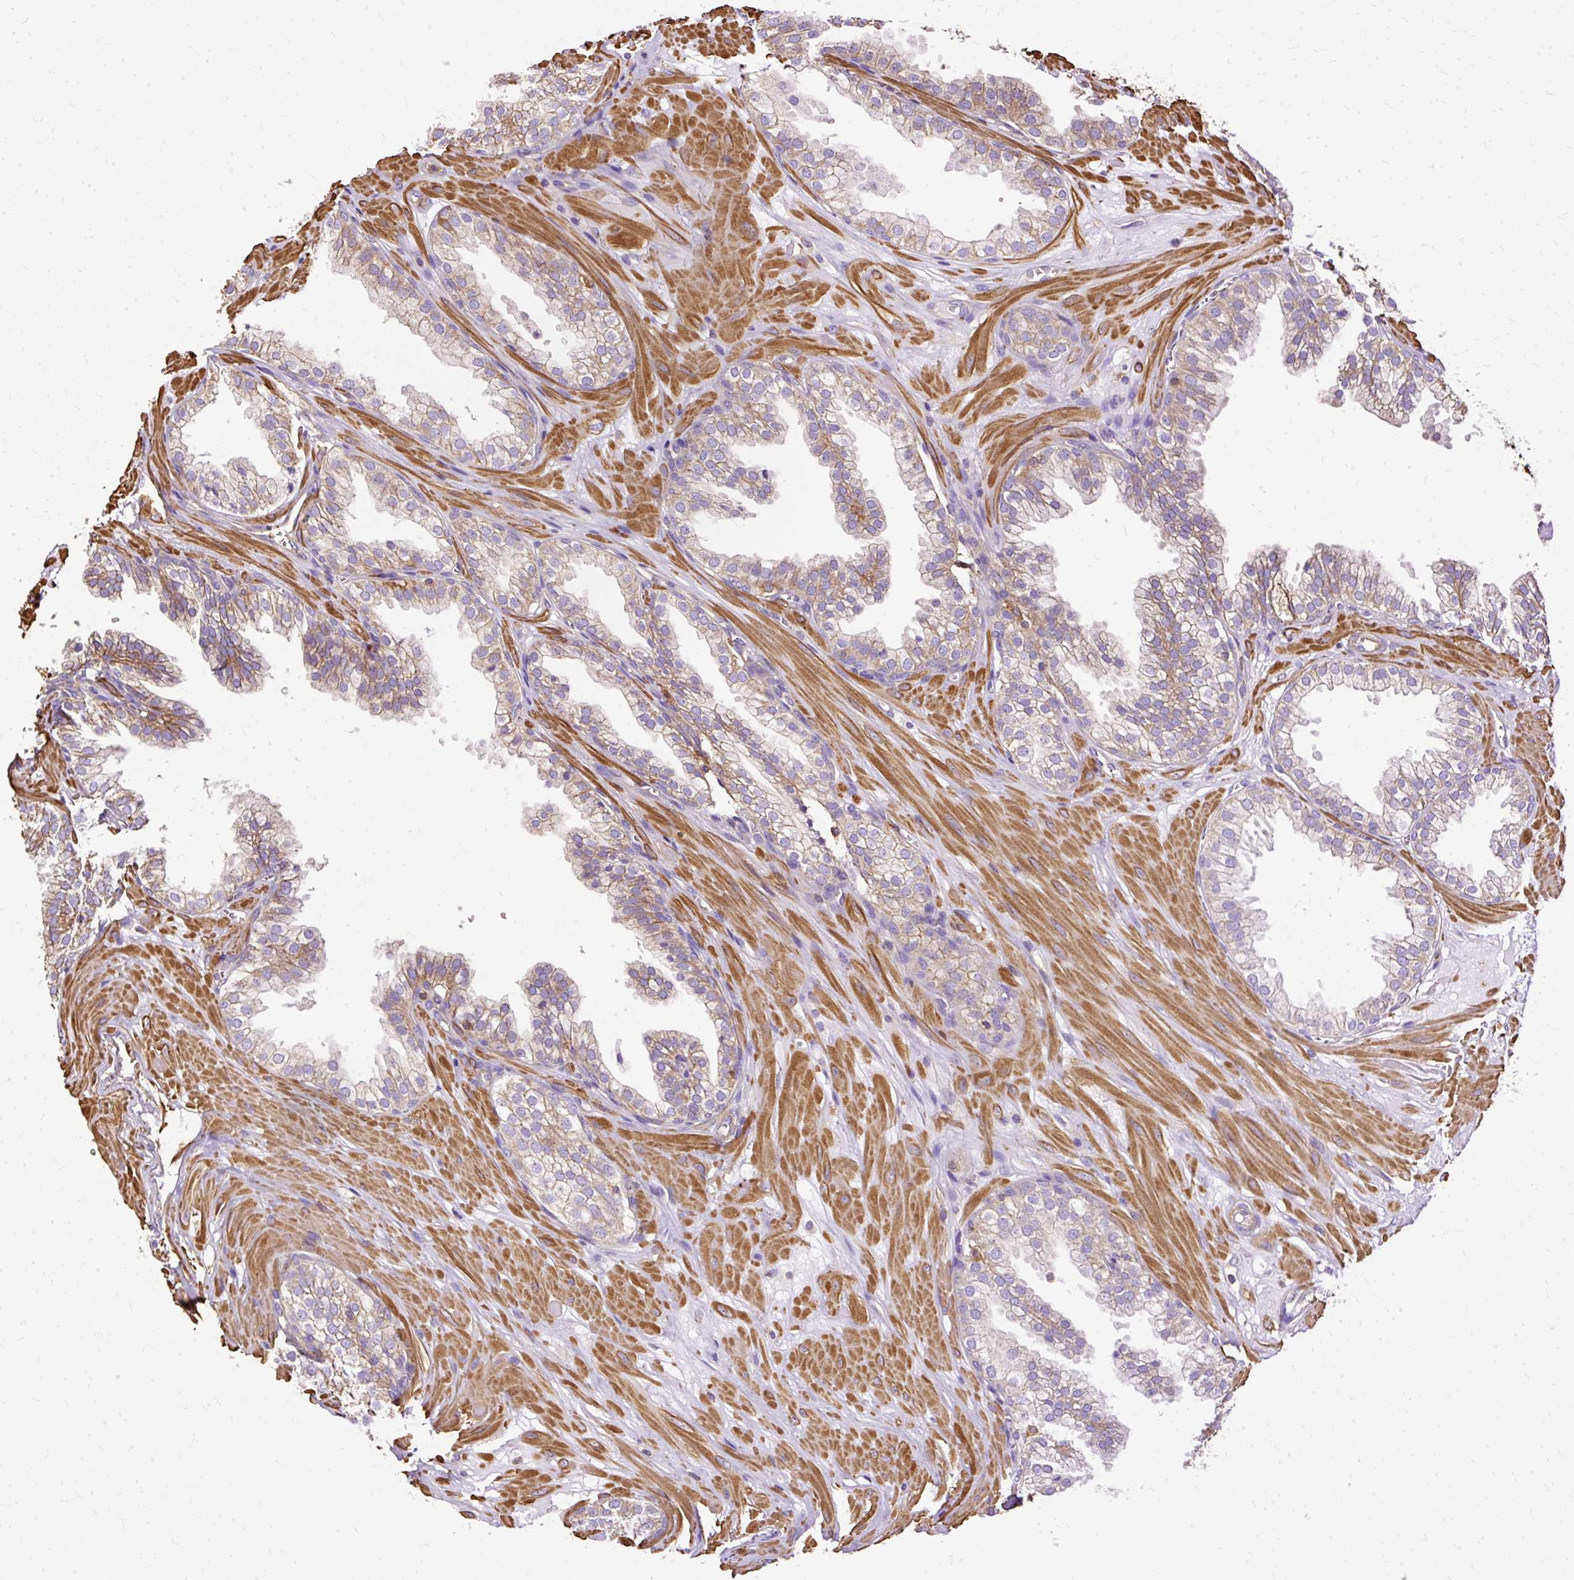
{"staining": {"intensity": "weak", "quantity": "25%-75%", "location": "cytoplasmic/membranous"}, "tissue": "prostate", "cell_type": "Glandular cells", "image_type": "normal", "snomed": [{"axis": "morphology", "description": "Normal tissue, NOS"}, {"axis": "topography", "description": "Prostate"}, {"axis": "topography", "description": "Peripheral nerve tissue"}], "caption": "Immunohistochemistry of normal prostate displays low levels of weak cytoplasmic/membranous positivity in about 25%-75% of glandular cells. (DAB (3,3'-diaminobenzidine) IHC with brightfield microscopy, high magnification).", "gene": "KLHL11", "patient": {"sex": "male", "age": 55}}